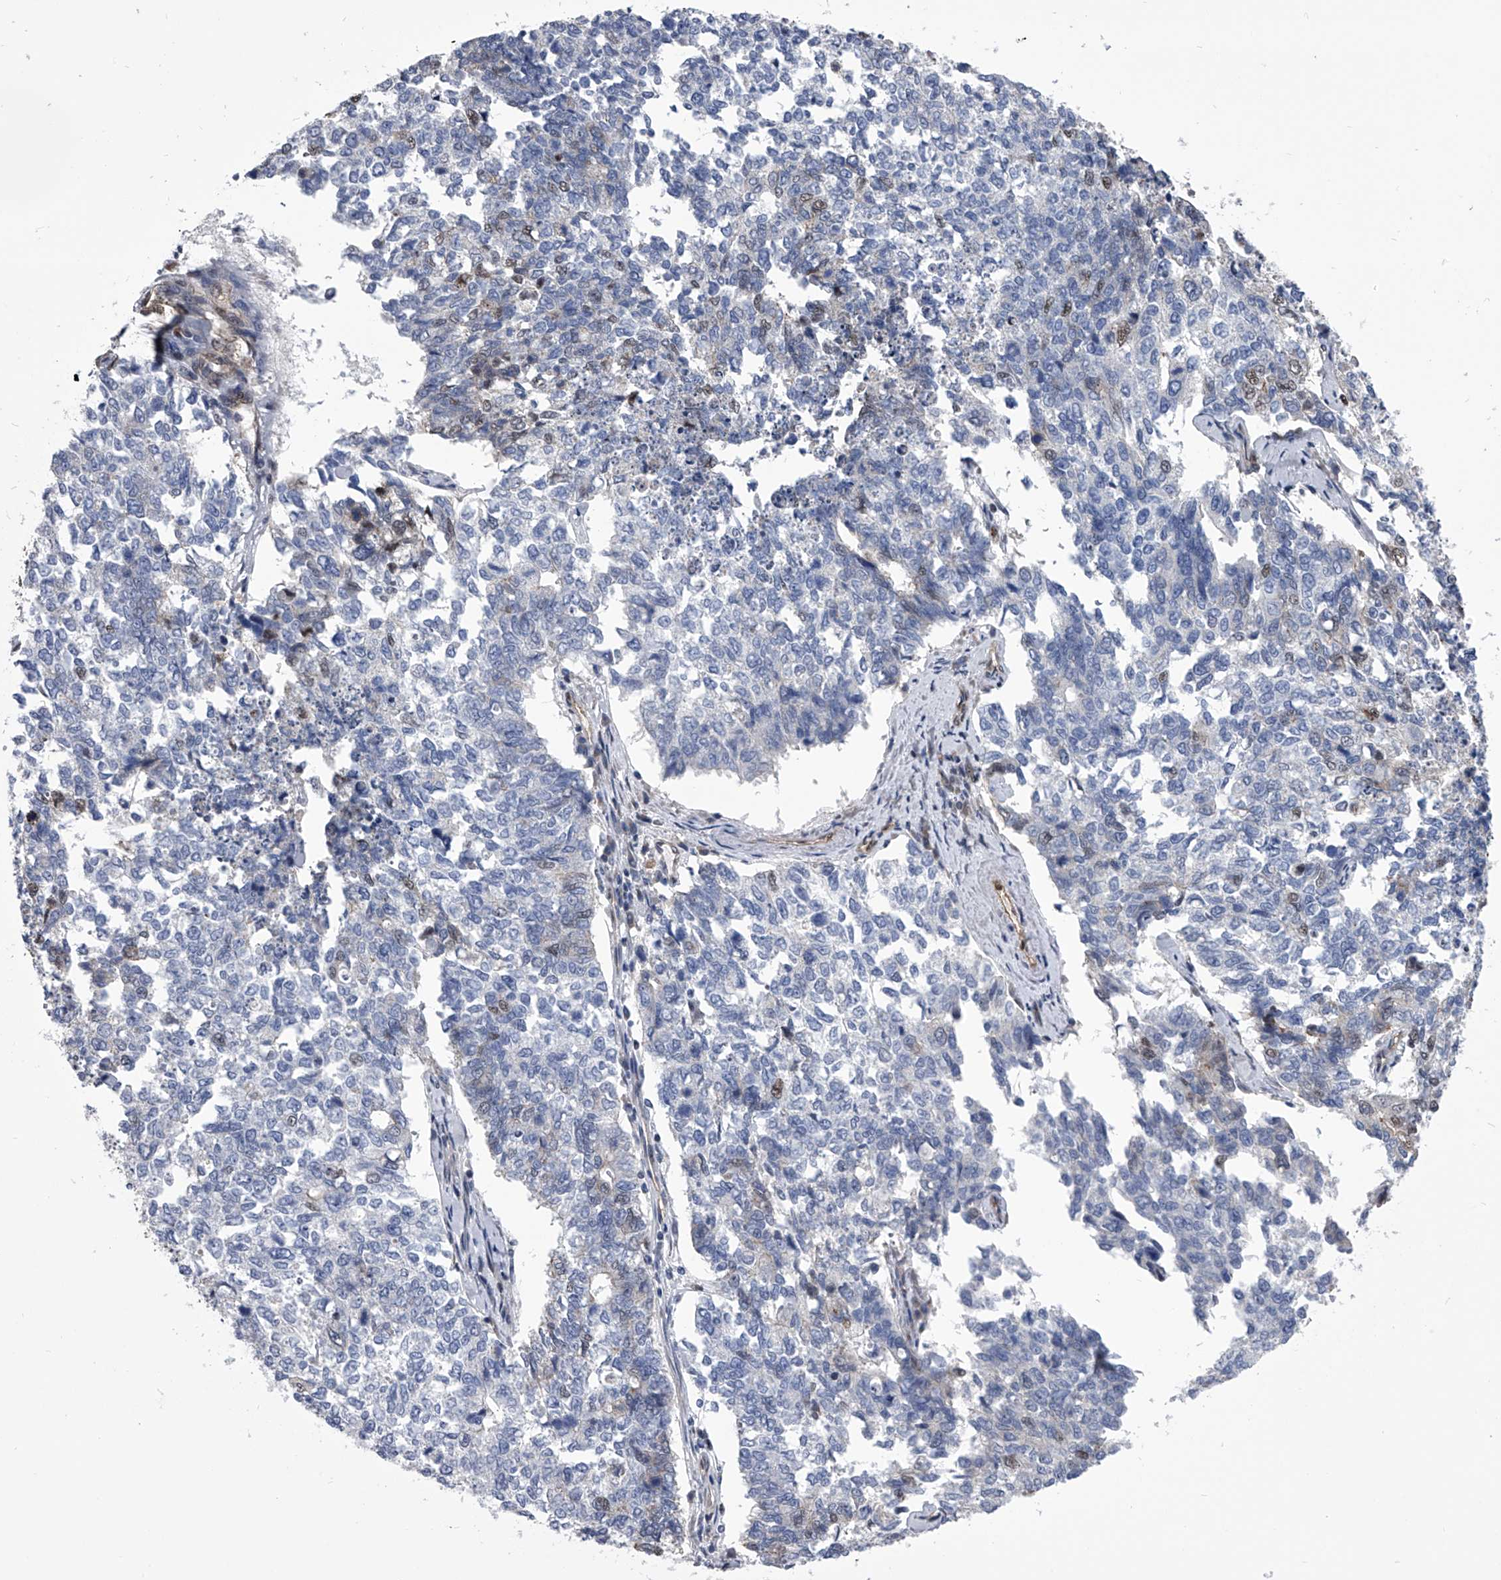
{"staining": {"intensity": "weak", "quantity": "<25%", "location": "nuclear"}, "tissue": "cervical cancer", "cell_type": "Tumor cells", "image_type": "cancer", "snomed": [{"axis": "morphology", "description": "Squamous cell carcinoma, NOS"}, {"axis": "topography", "description": "Cervix"}], "caption": "This is an immunohistochemistry micrograph of cervical cancer. There is no expression in tumor cells.", "gene": "ZNF76", "patient": {"sex": "female", "age": 63}}